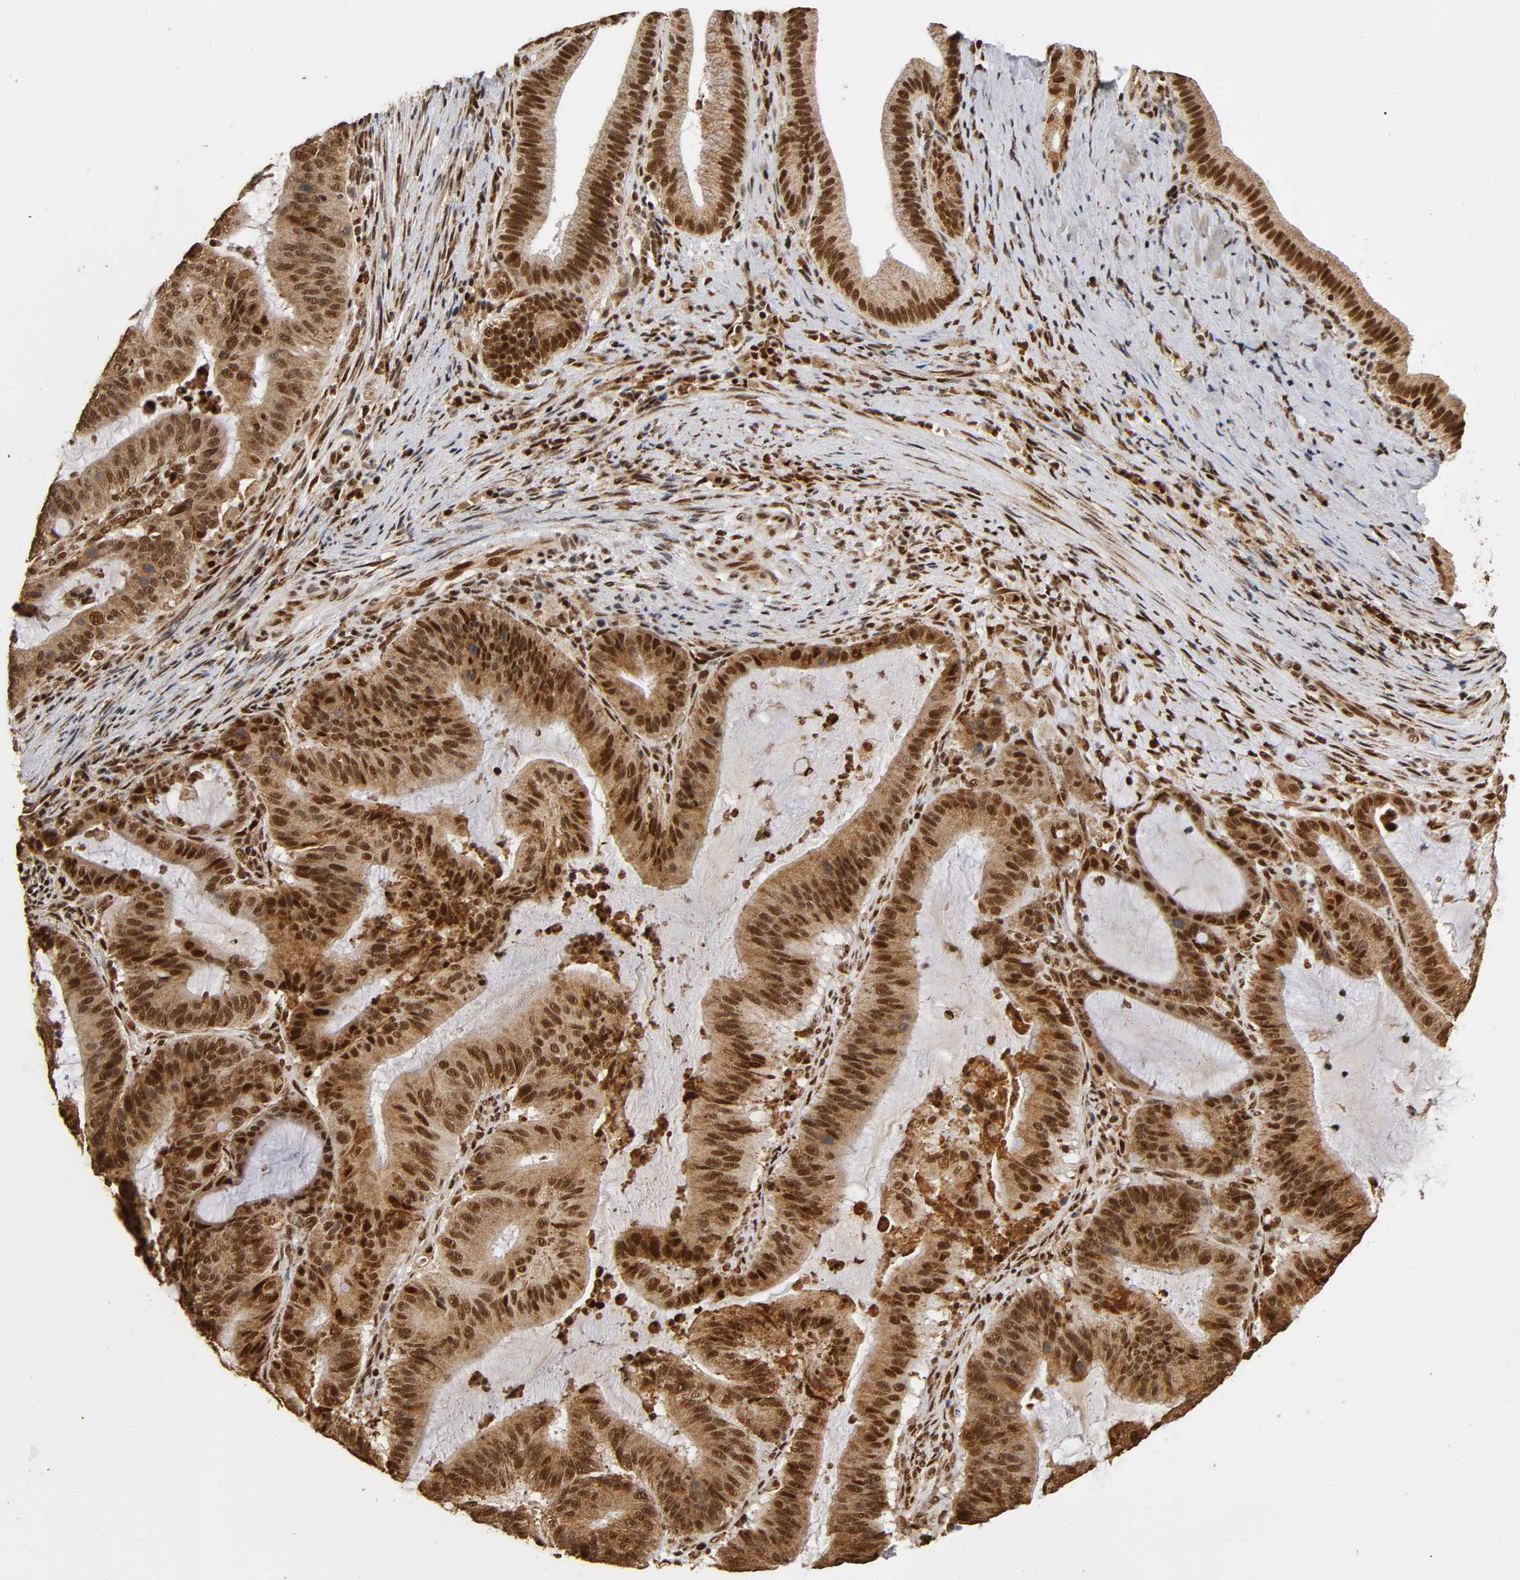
{"staining": {"intensity": "strong", "quantity": ">75%", "location": "cytoplasmic/membranous,nuclear"}, "tissue": "liver cancer", "cell_type": "Tumor cells", "image_type": "cancer", "snomed": [{"axis": "morphology", "description": "Cholangiocarcinoma"}, {"axis": "topography", "description": "Liver"}], "caption": "Strong cytoplasmic/membranous and nuclear positivity is seen in approximately >75% of tumor cells in liver cancer (cholangiocarcinoma).", "gene": "RNF122", "patient": {"sex": "female", "age": 73}}